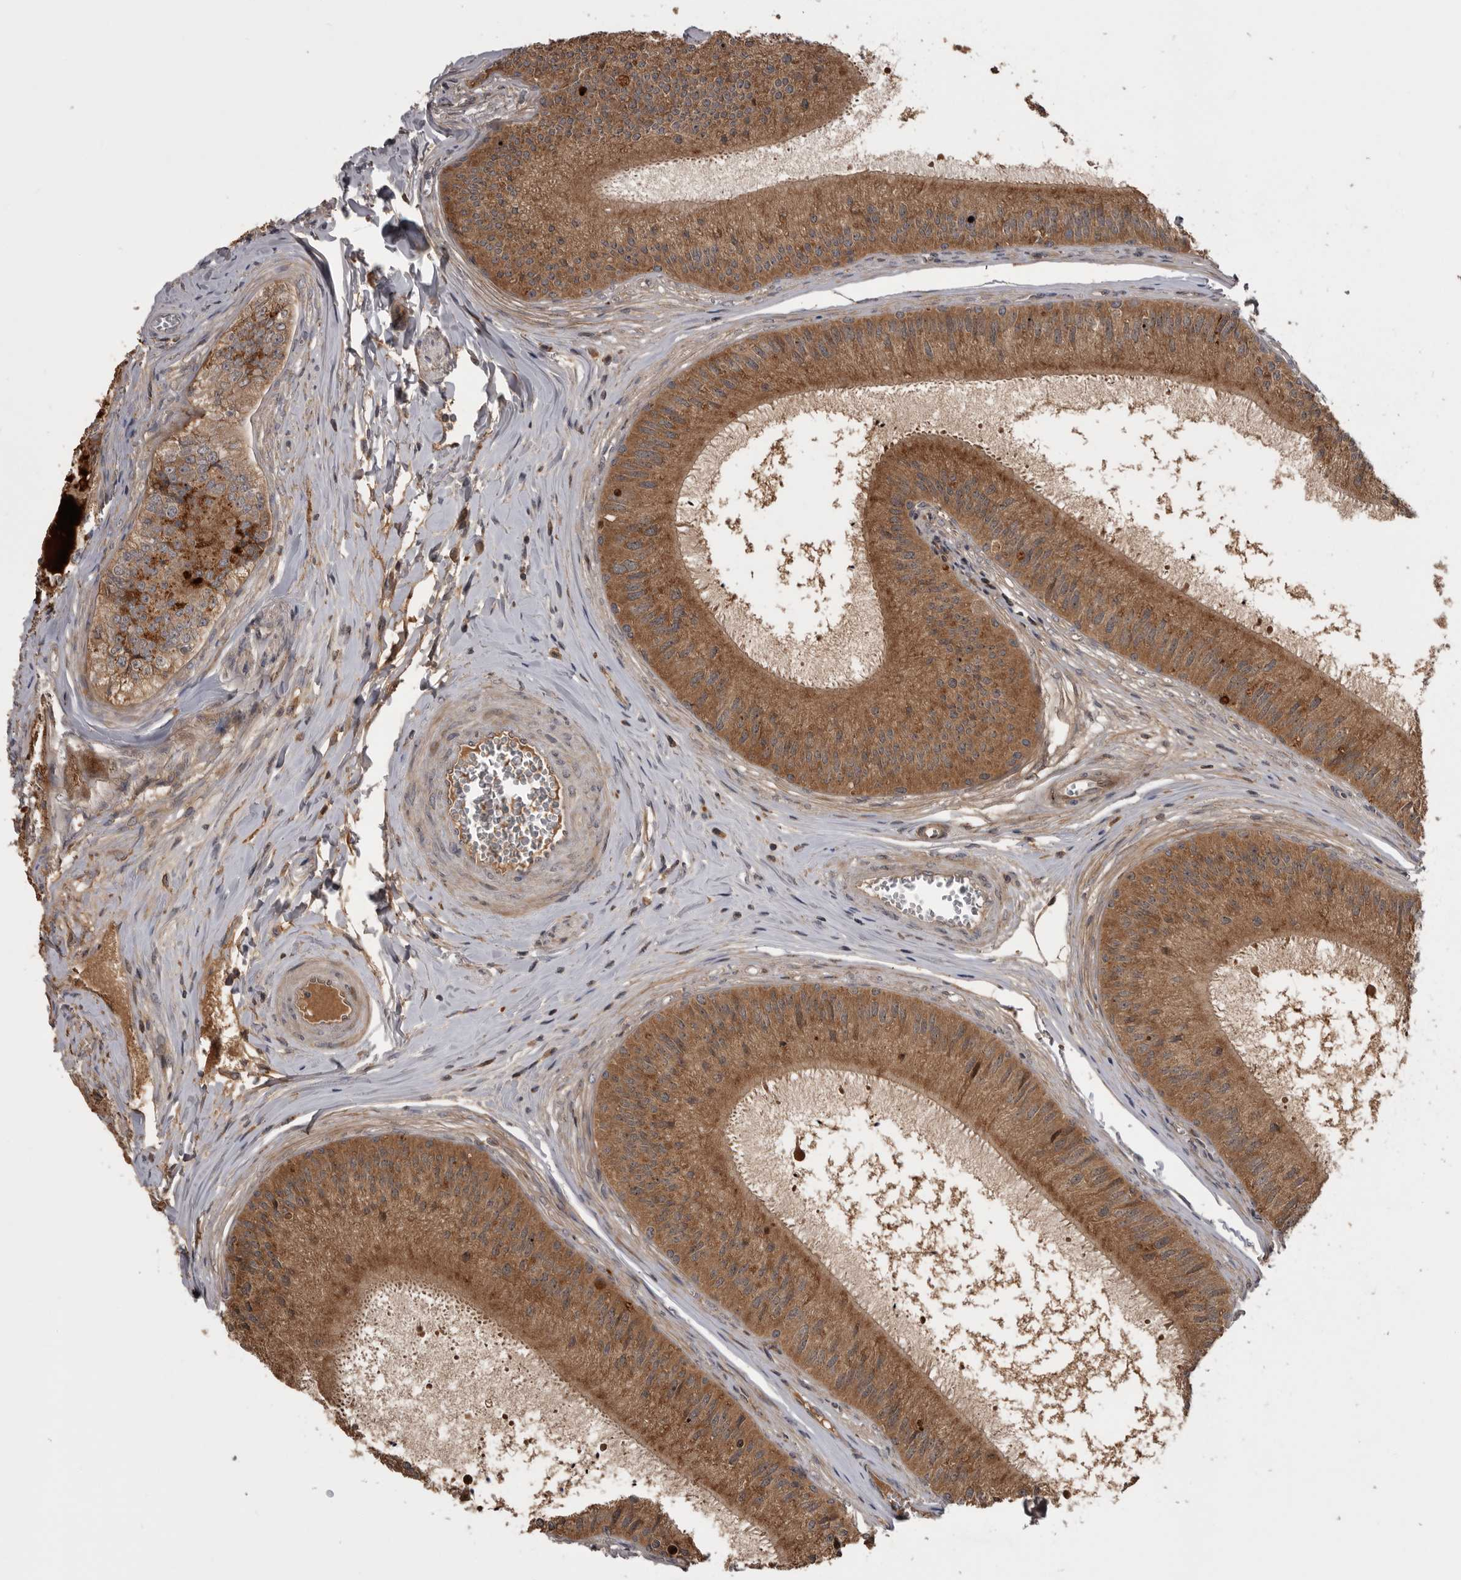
{"staining": {"intensity": "moderate", "quantity": ">75%", "location": "cytoplasmic/membranous"}, "tissue": "epididymis", "cell_type": "Glandular cells", "image_type": "normal", "snomed": [{"axis": "morphology", "description": "Normal tissue, NOS"}, {"axis": "topography", "description": "Epididymis"}], "caption": "DAB (3,3'-diaminobenzidine) immunohistochemical staining of normal human epididymis exhibits moderate cytoplasmic/membranous protein staining in approximately >75% of glandular cells. The staining was performed using DAB, with brown indicating positive protein expression. Nuclei are stained blue with hematoxylin.", "gene": "RAB3GAP2", "patient": {"sex": "male", "age": 31}}